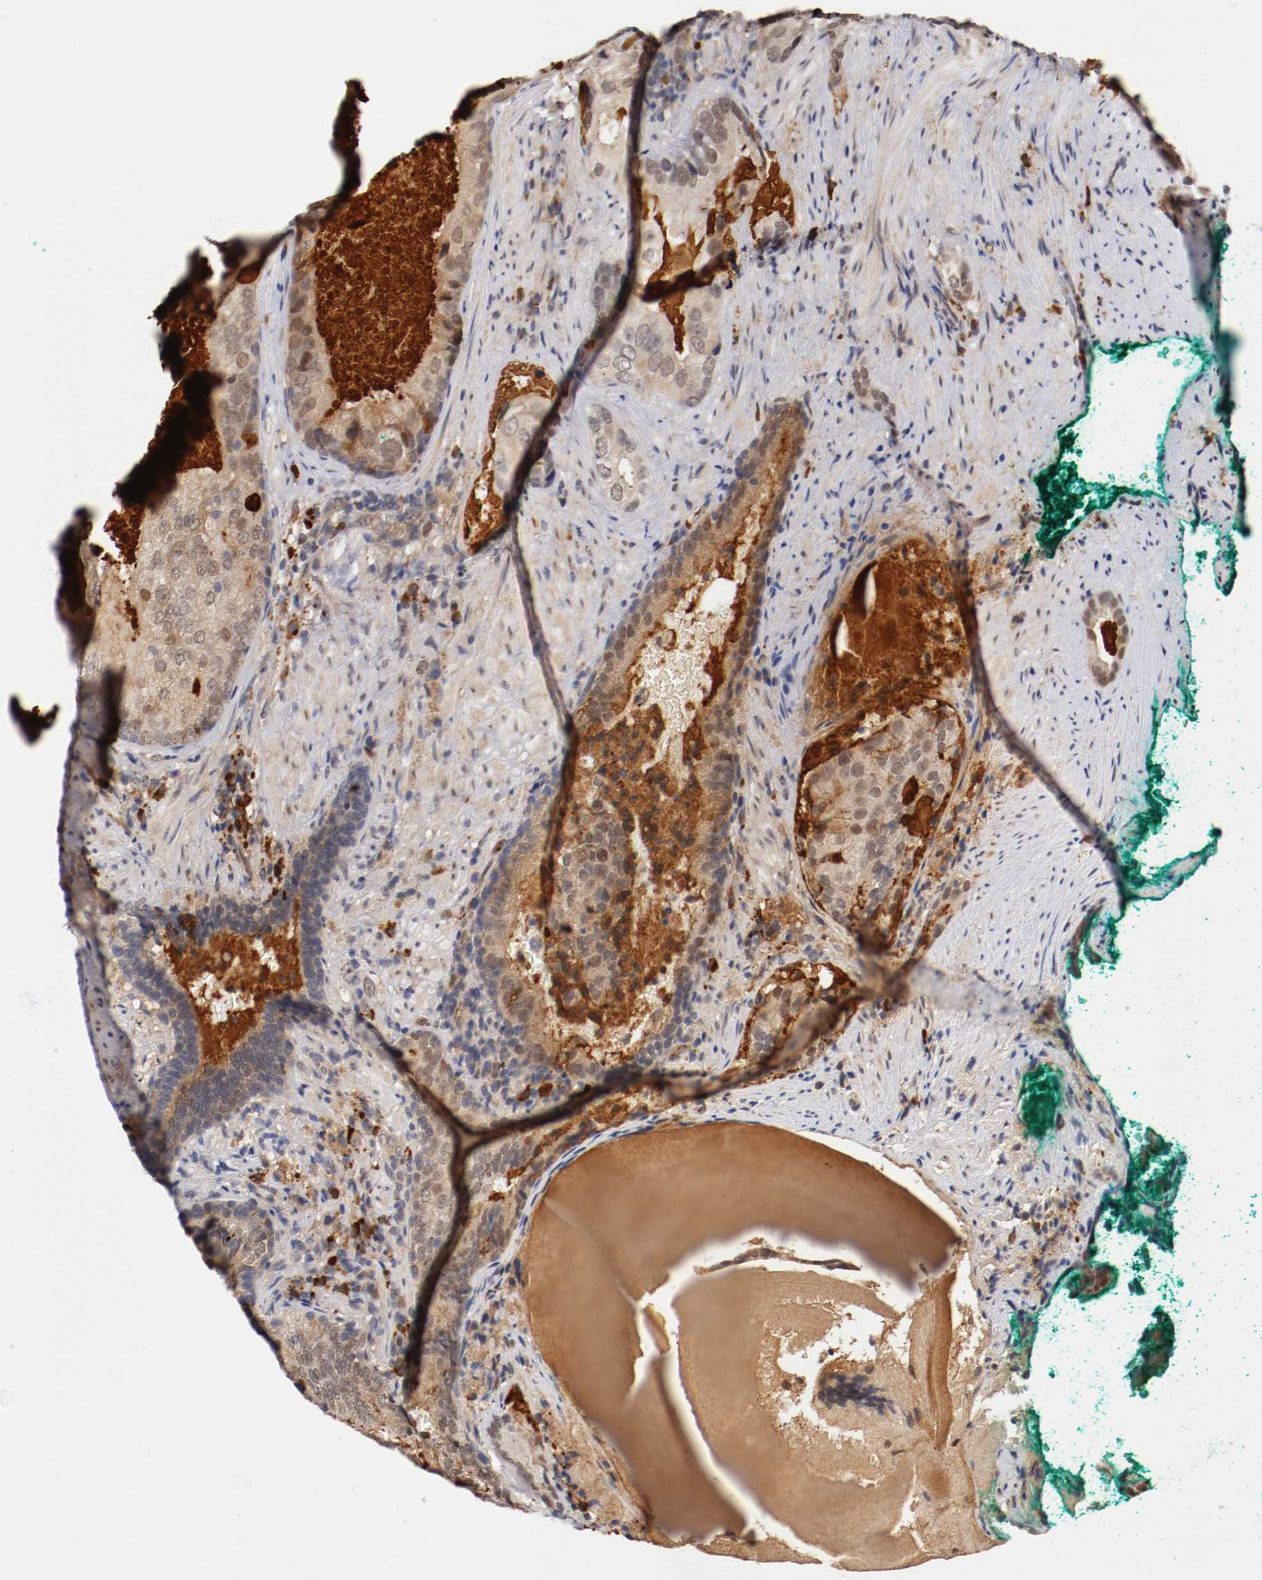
{"staining": {"intensity": "moderate", "quantity": ">75%", "location": "cytoplasmic/membranous,nuclear"}, "tissue": "prostate cancer", "cell_type": "Tumor cells", "image_type": "cancer", "snomed": [{"axis": "morphology", "description": "Adenocarcinoma, High grade"}, {"axis": "topography", "description": "Prostate"}], "caption": "Brown immunohistochemical staining in high-grade adenocarcinoma (prostate) shows moderate cytoplasmic/membranous and nuclear positivity in approximately >75% of tumor cells. (DAB IHC, brown staining for protein, blue staining for nuclei).", "gene": "DNMT3B", "patient": {"sex": "male", "age": 66}}